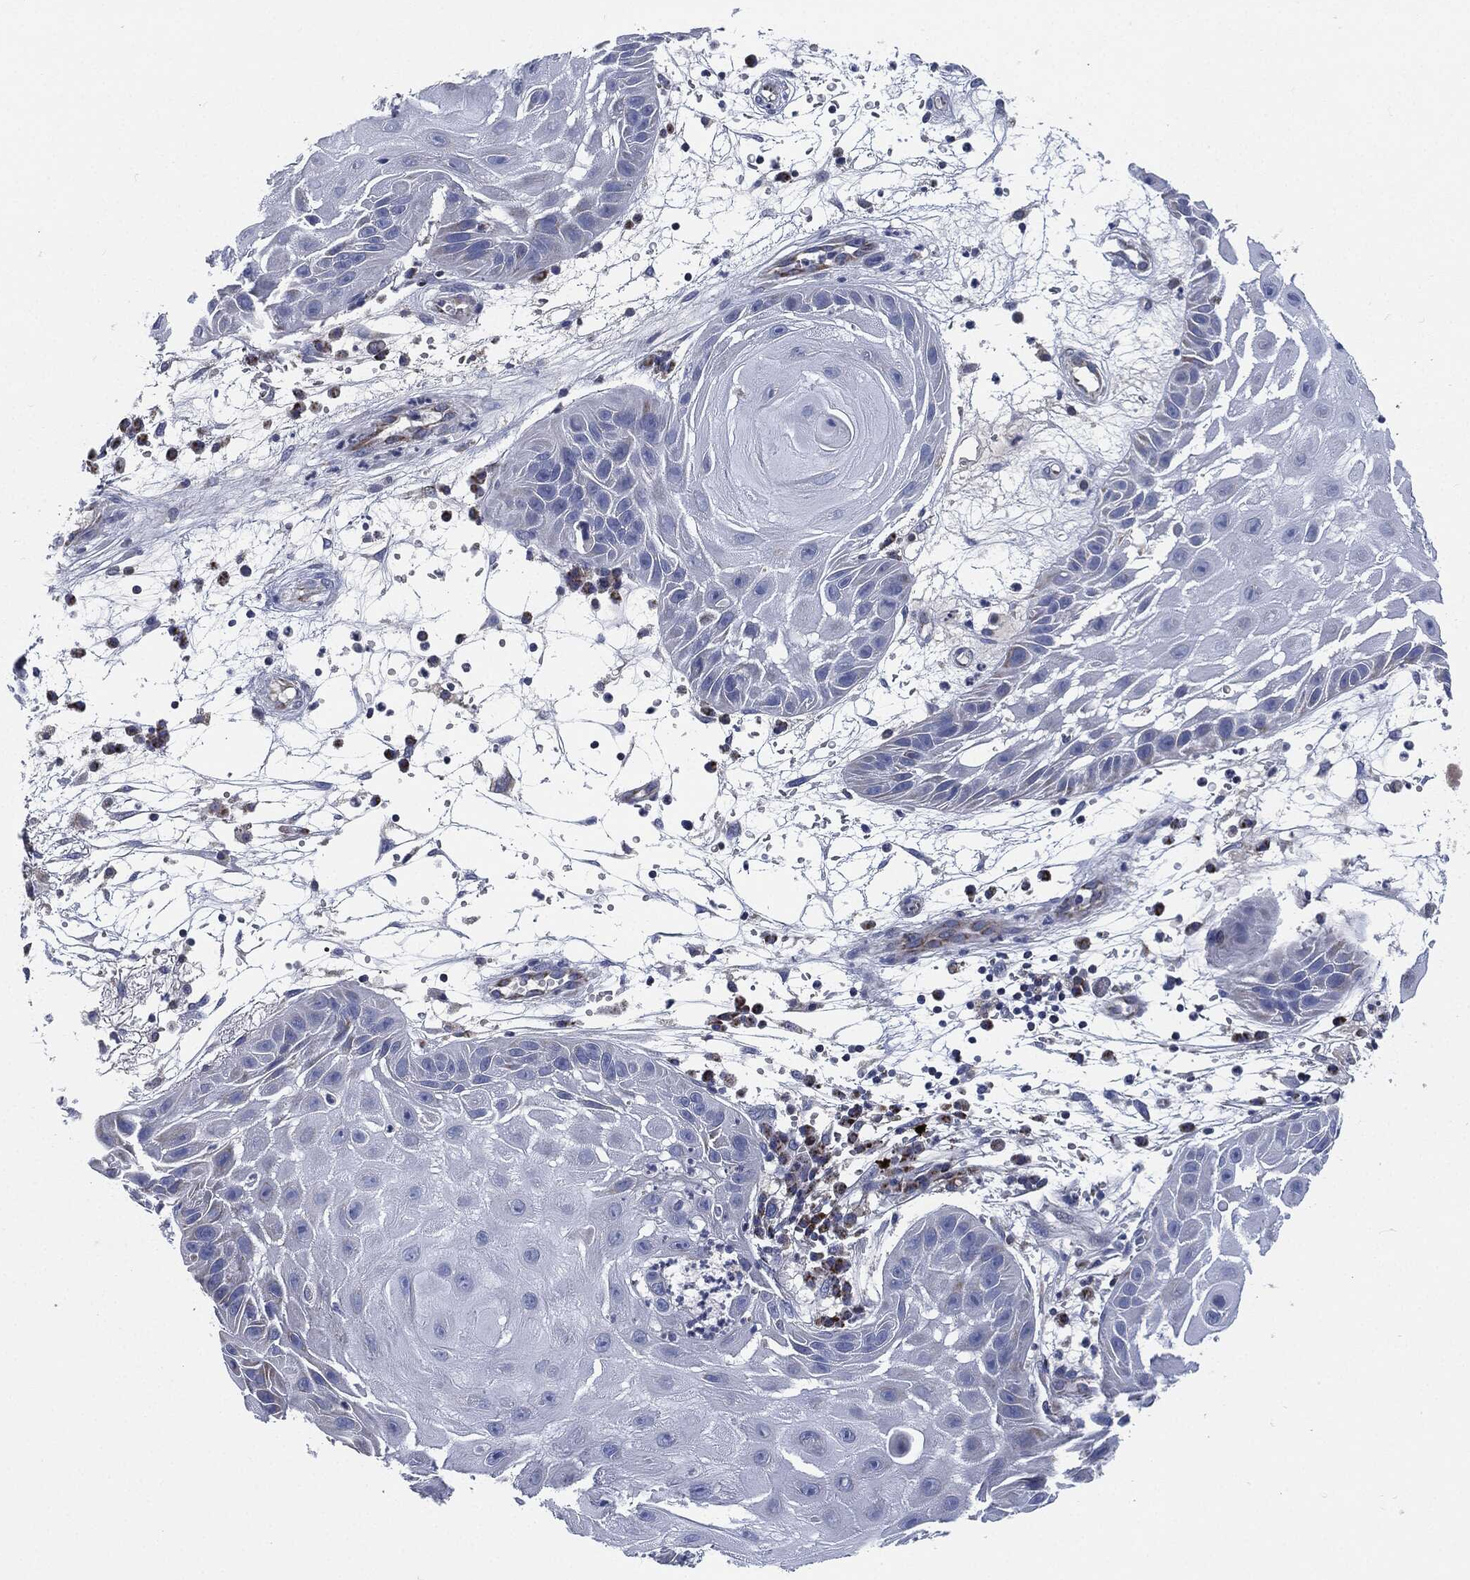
{"staining": {"intensity": "negative", "quantity": "none", "location": "none"}, "tissue": "skin cancer", "cell_type": "Tumor cells", "image_type": "cancer", "snomed": [{"axis": "morphology", "description": "Normal tissue, NOS"}, {"axis": "morphology", "description": "Squamous cell carcinoma, NOS"}, {"axis": "topography", "description": "Skin"}], "caption": "The histopathology image demonstrates no staining of tumor cells in skin cancer.", "gene": "SIGLEC9", "patient": {"sex": "male", "age": 79}}